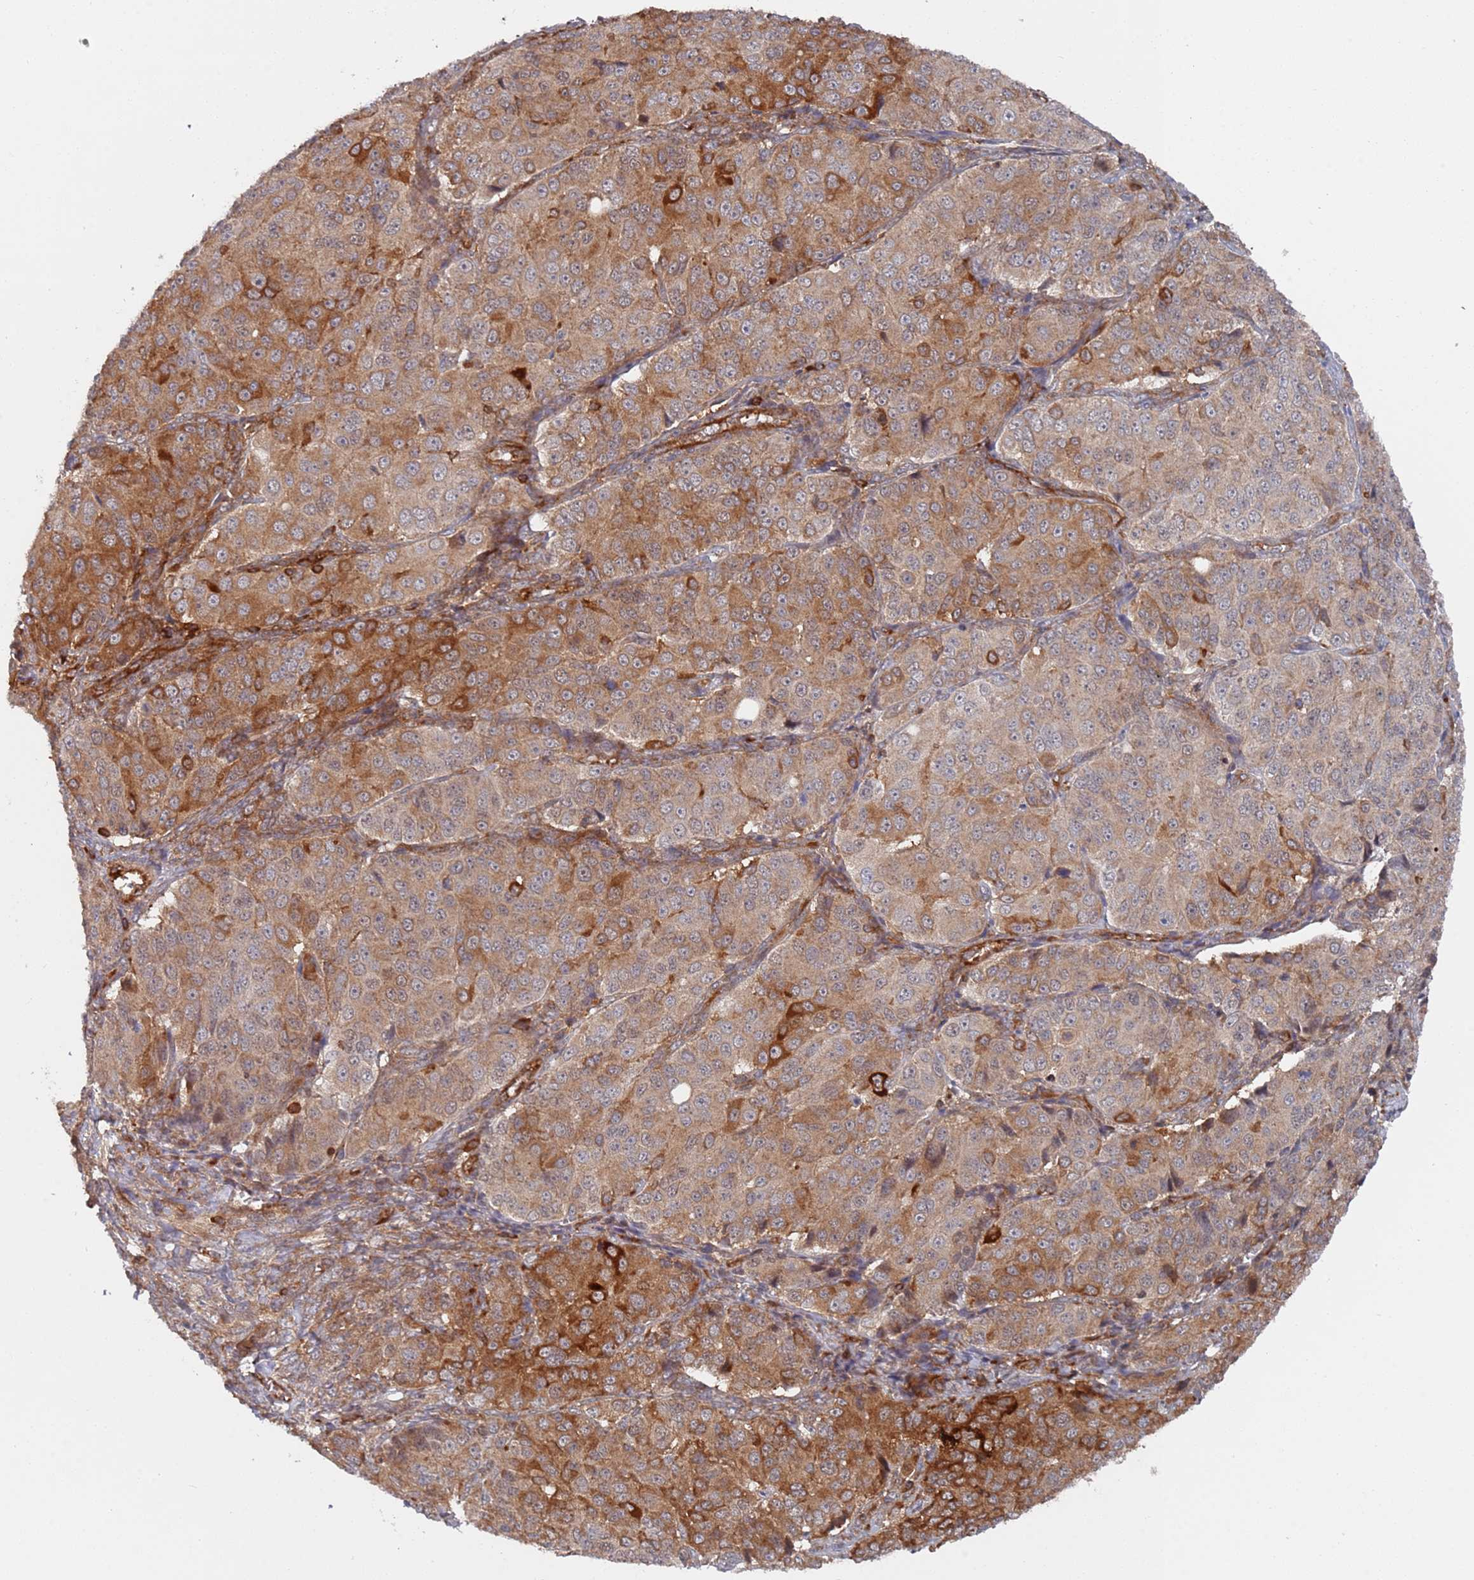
{"staining": {"intensity": "strong", "quantity": "<25%", "location": "cytoplasmic/membranous"}, "tissue": "ovarian cancer", "cell_type": "Tumor cells", "image_type": "cancer", "snomed": [{"axis": "morphology", "description": "Carcinoma, endometroid"}, {"axis": "topography", "description": "Ovary"}], "caption": "The photomicrograph reveals a brown stain indicating the presence of a protein in the cytoplasmic/membranous of tumor cells in ovarian cancer (endometroid carcinoma).", "gene": "DDX60", "patient": {"sex": "female", "age": 51}}